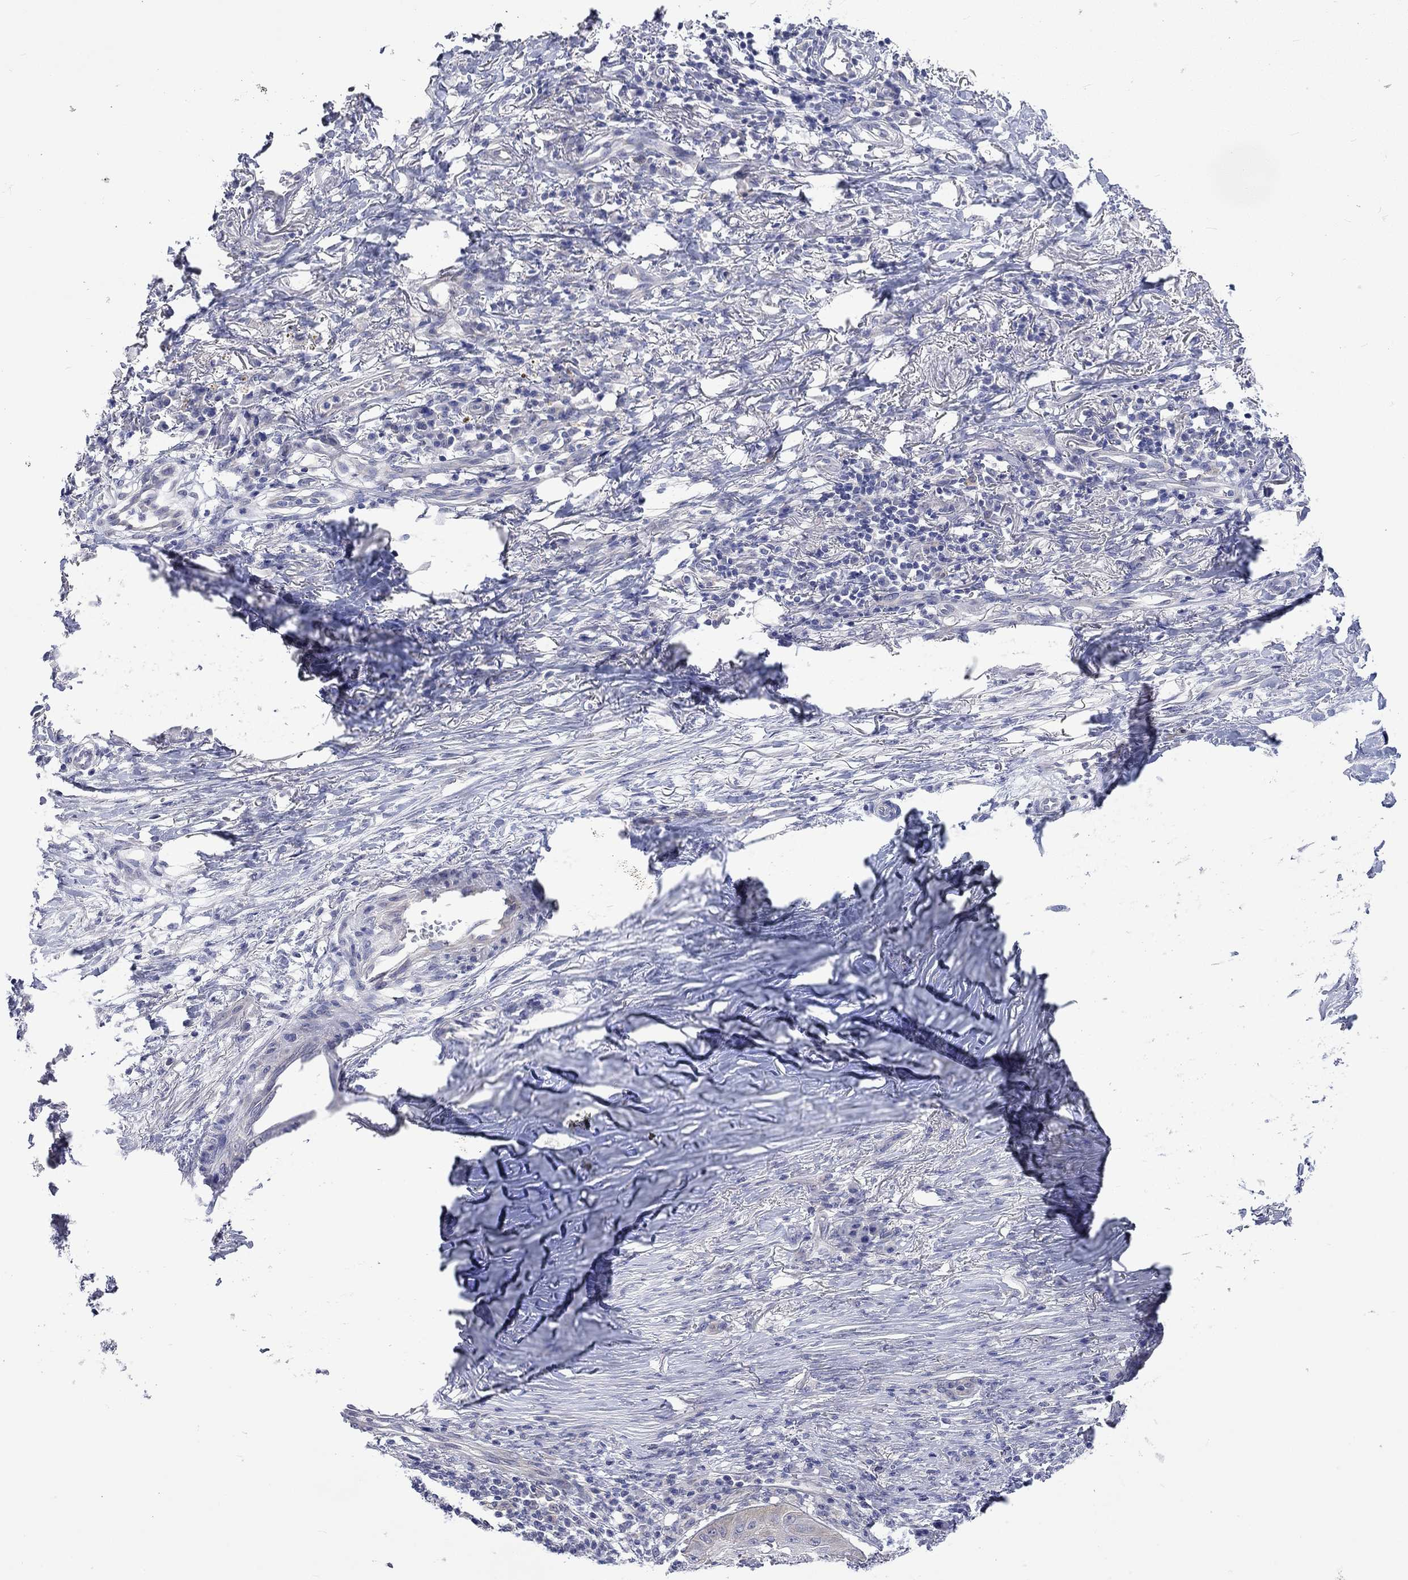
{"staining": {"intensity": "negative", "quantity": "none", "location": "none"}, "tissue": "skin cancer", "cell_type": "Tumor cells", "image_type": "cancer", "snomed": [{"axis": "morphology", "description": "Squamous cell carcinoma, NOS"}, {"axis": "topography", "description": "Skin"}], "caption": "Tumor cells are negative for protein expression in human squamous cell carcinoma (skin).", "gene": "CERS1", "patient": {"sex": "male", "age": 70}}